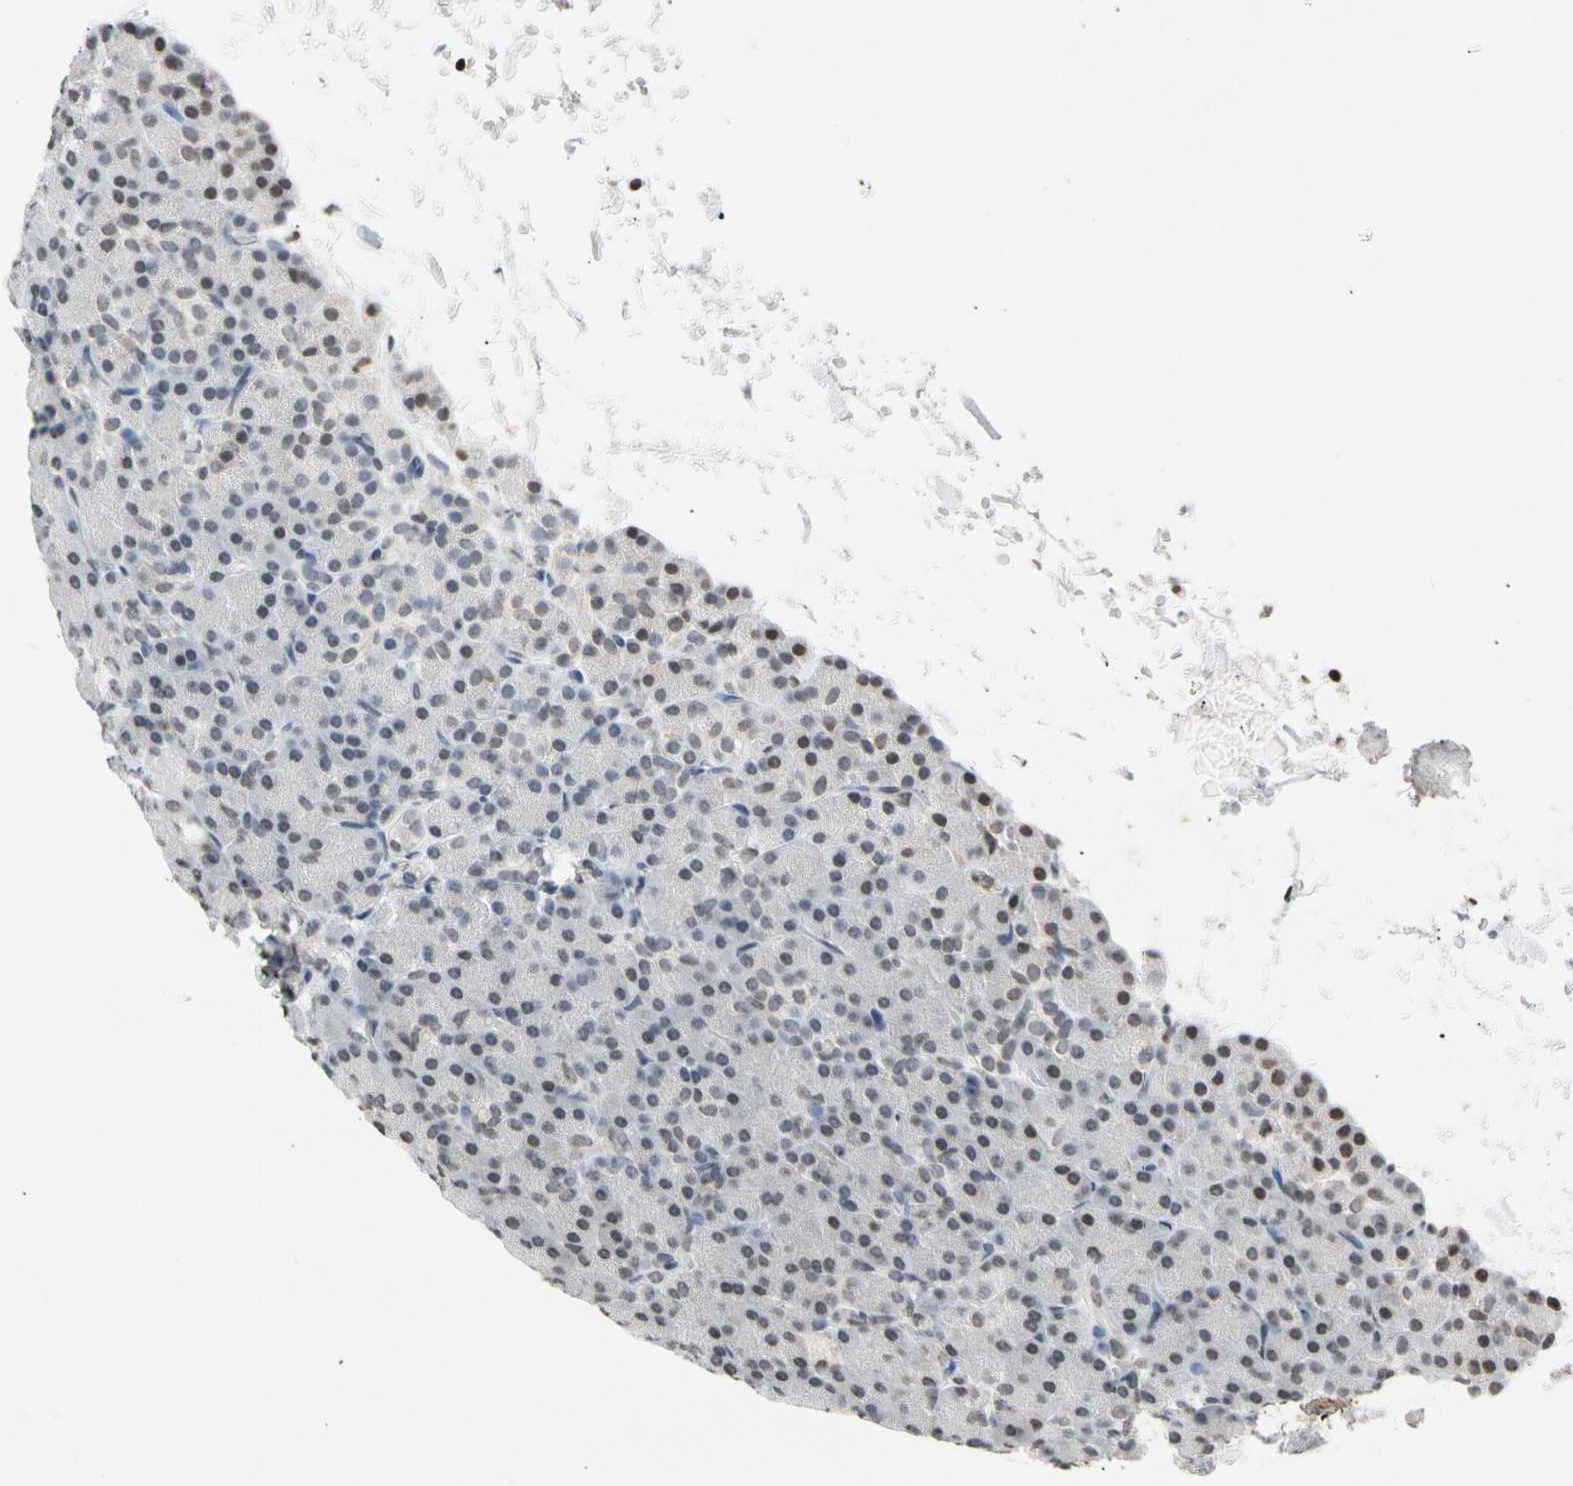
{"staining": {"intensity": "negative", "quantity": "none", "location": "none"}, "tissue": "pancreas", "cell_type": "Exocrine glandular cells", "image_type": "normal", "snomed": [{"axis": "morphology", "description": "Normal tissue, NOS"}, {"axis": "topography", "description": "Pancreas"}], "caption": "A histopathology image of pancreas stained for a protein reveals no brown staining in exocrine glandular cells.", "gene": "GPX4", "patient": {"sex": "female", "age": 43}}